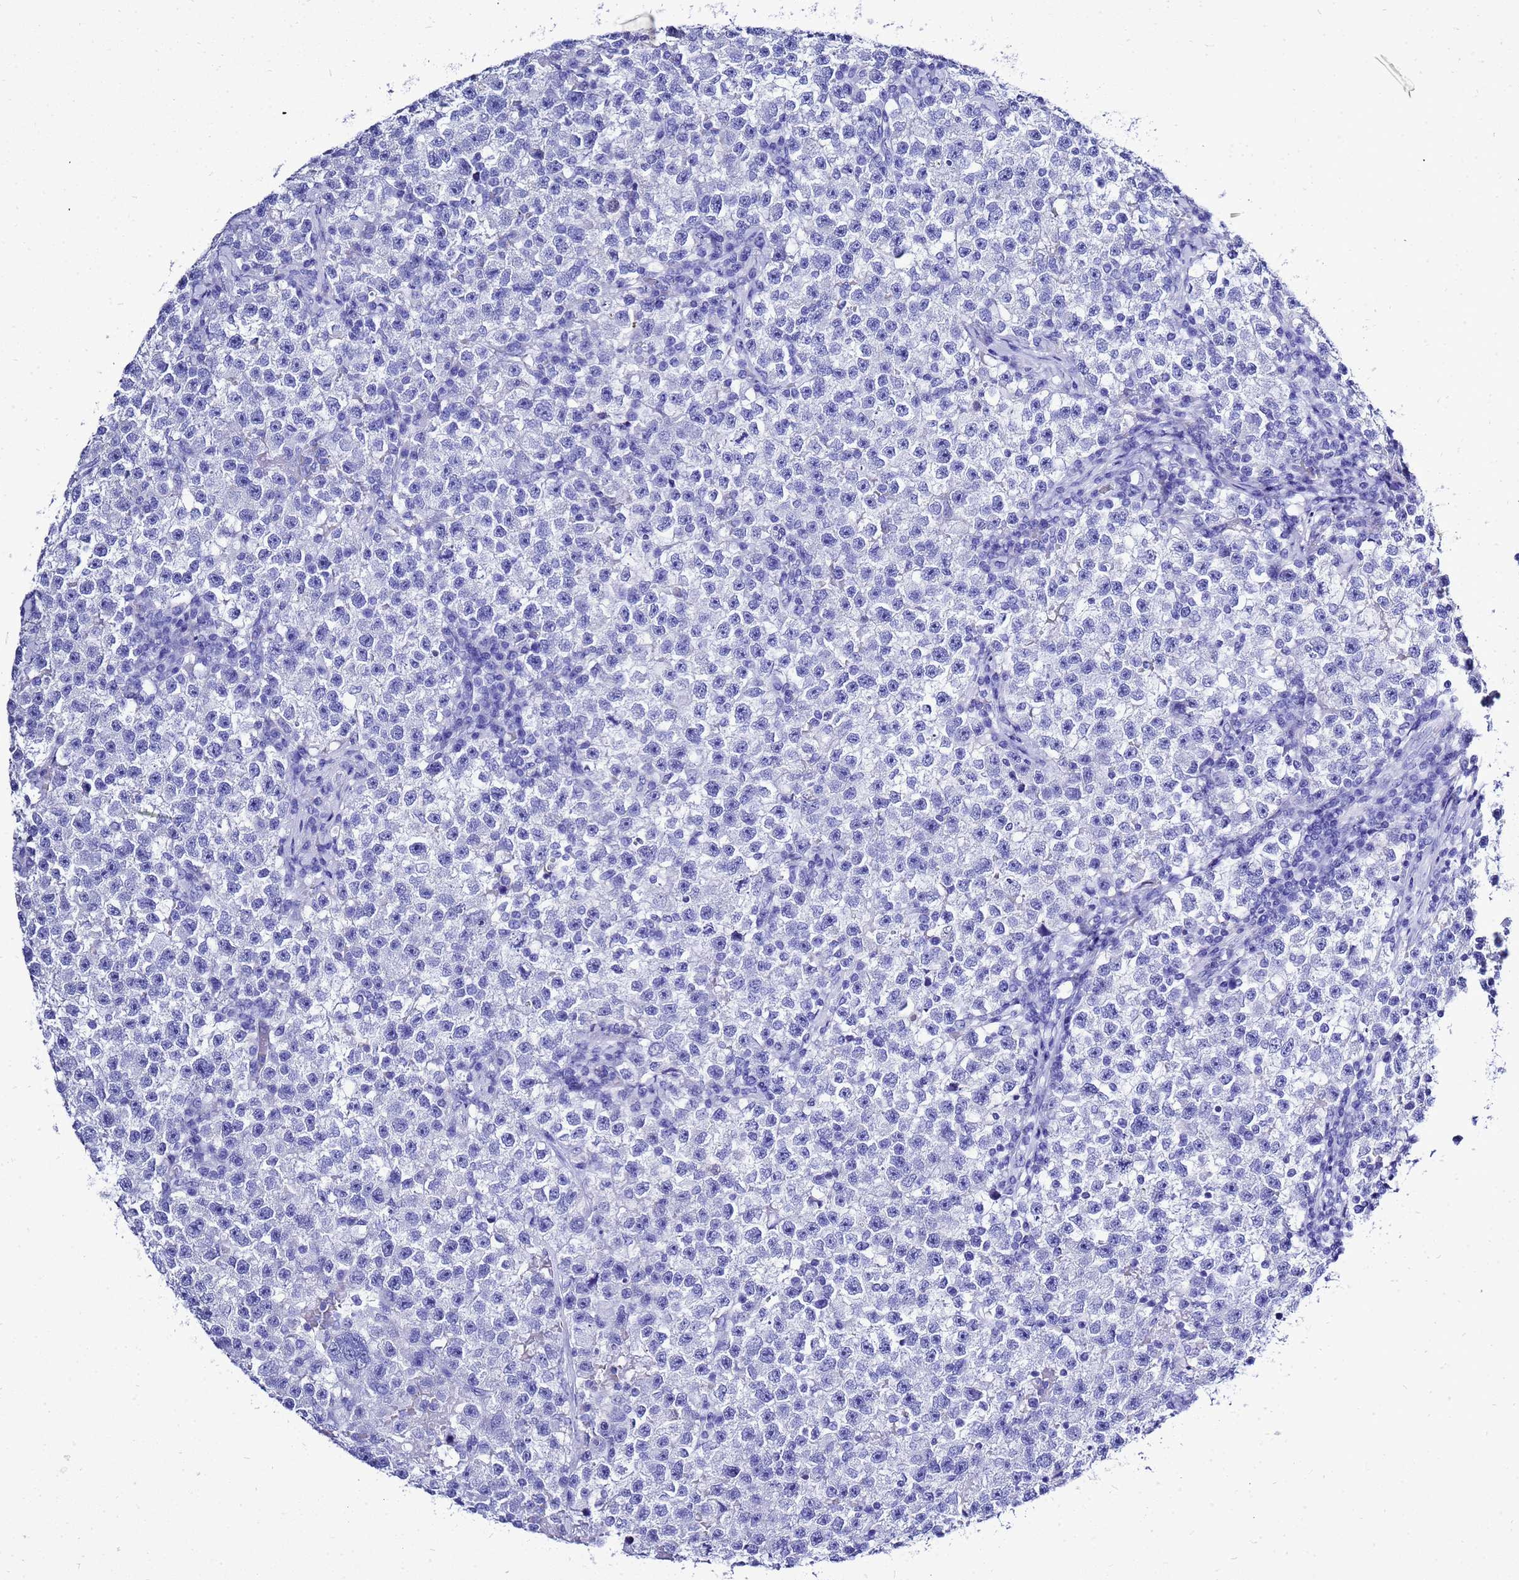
{"staining": {"intensity": "negative", "quantity": "none", "location": "none"}, "tissue": "testis cancer", "cell_type": "Tumor cells", "image_type": "cancer", "snomed": [{"axis": "morphology", "description": "Seminoma, NOS"}, {"axis": "topography", "description": "Testis"}], "caption": "Immunohistochemistry image of human testis cancer (seminoma) stained for a protein (brown), which exhibits no expression in tumor cells.", "gene": "LIPF", "patient": {"sex": "male", "age": 22}}